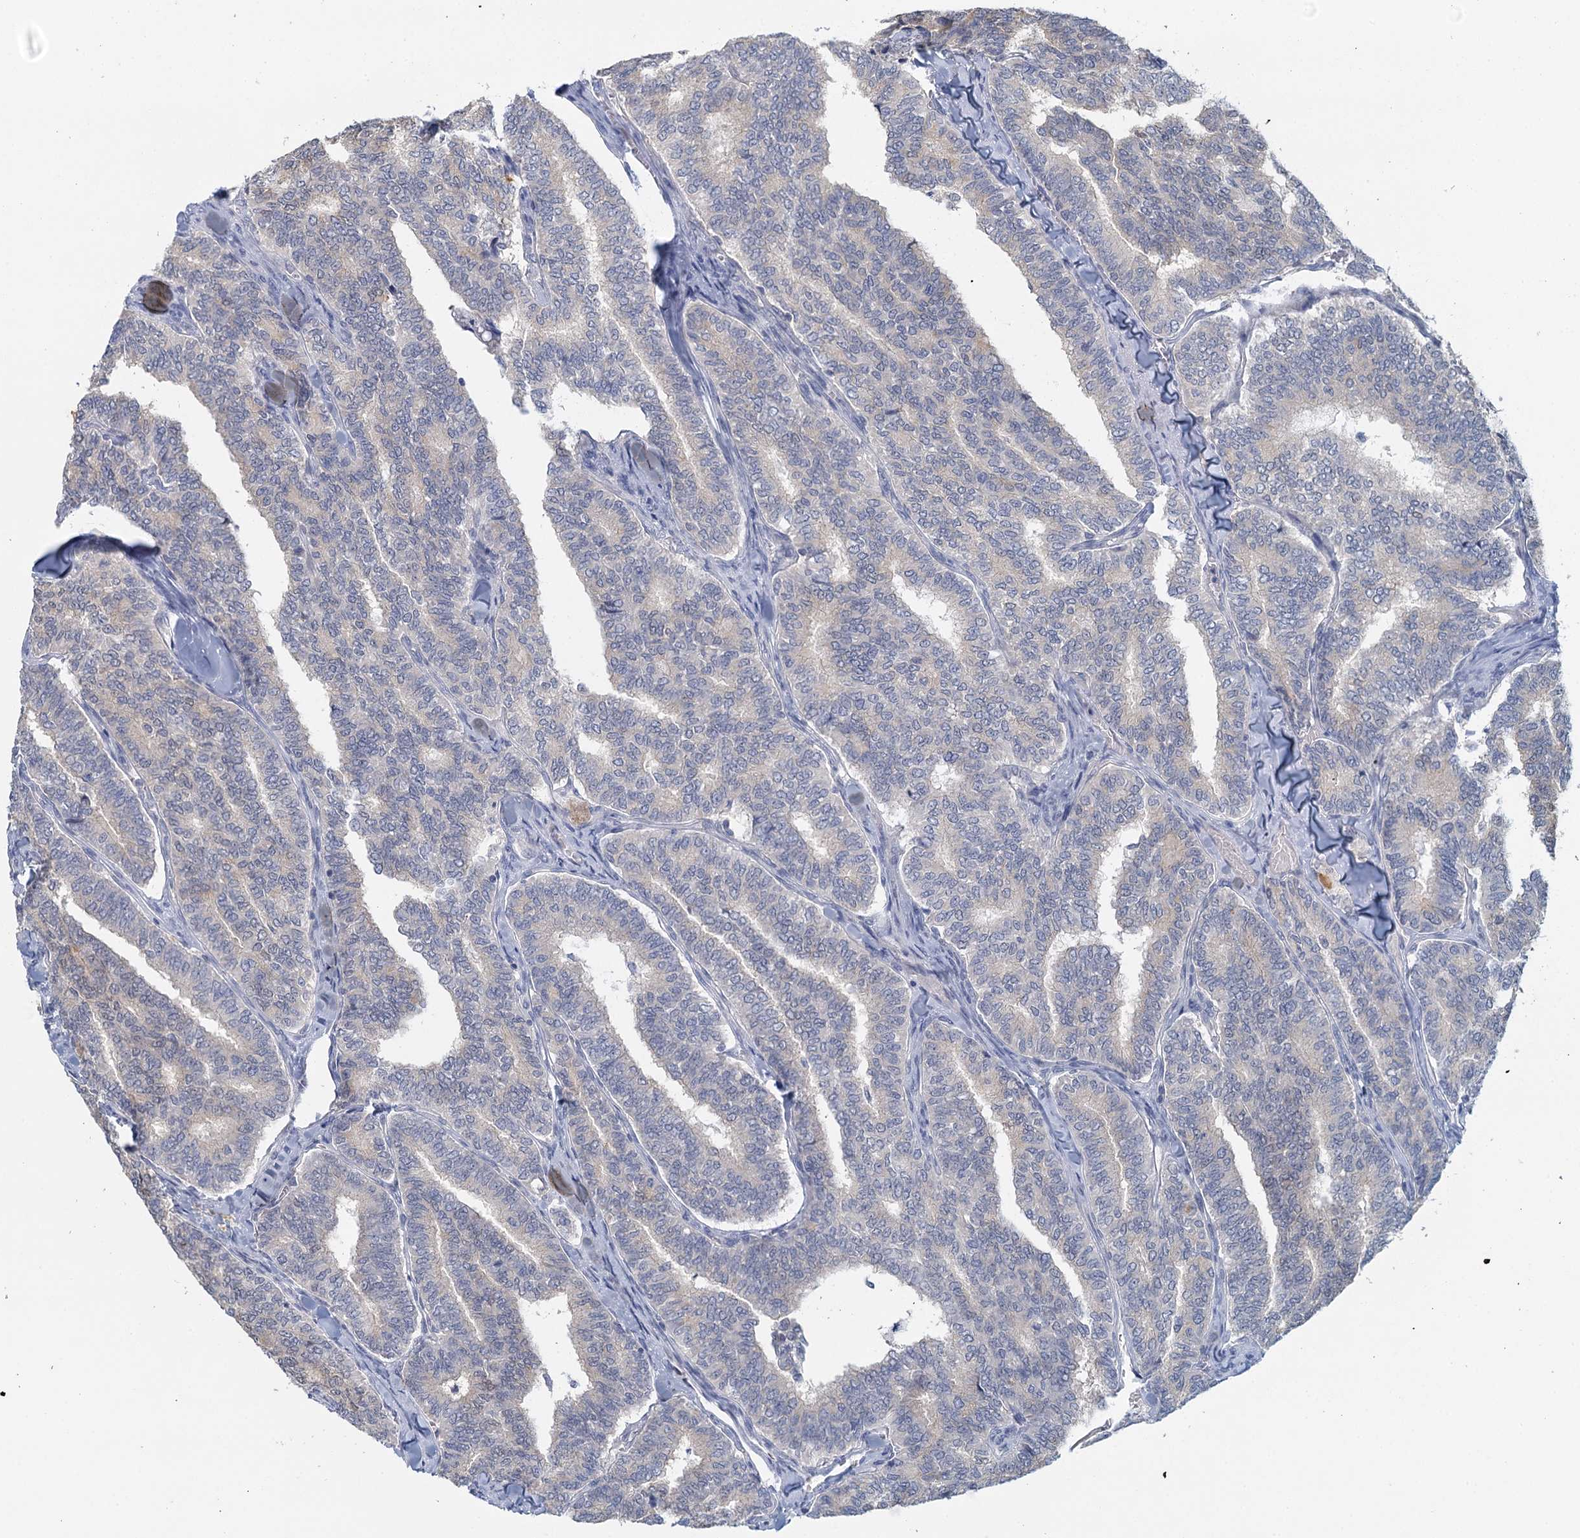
{"staining": {"intensity": "negative", "quantity": "none", "location": "none"}, "tissue": "thyroid cancer", "cell_type": "Tumor cells", "image_type": "cancer", "snomed": [{"axis": "morphology", "description": "Papillary adenocarcinoma, NOS"}, {"axis": "topography", "description": "Thyroid gland"}], "caption": "An image of thyroid cancer stained for a protein shows no brown staining in tumor cells.", "gene": "MYO7B", "patient": {"sex": "female", "age": 35}}